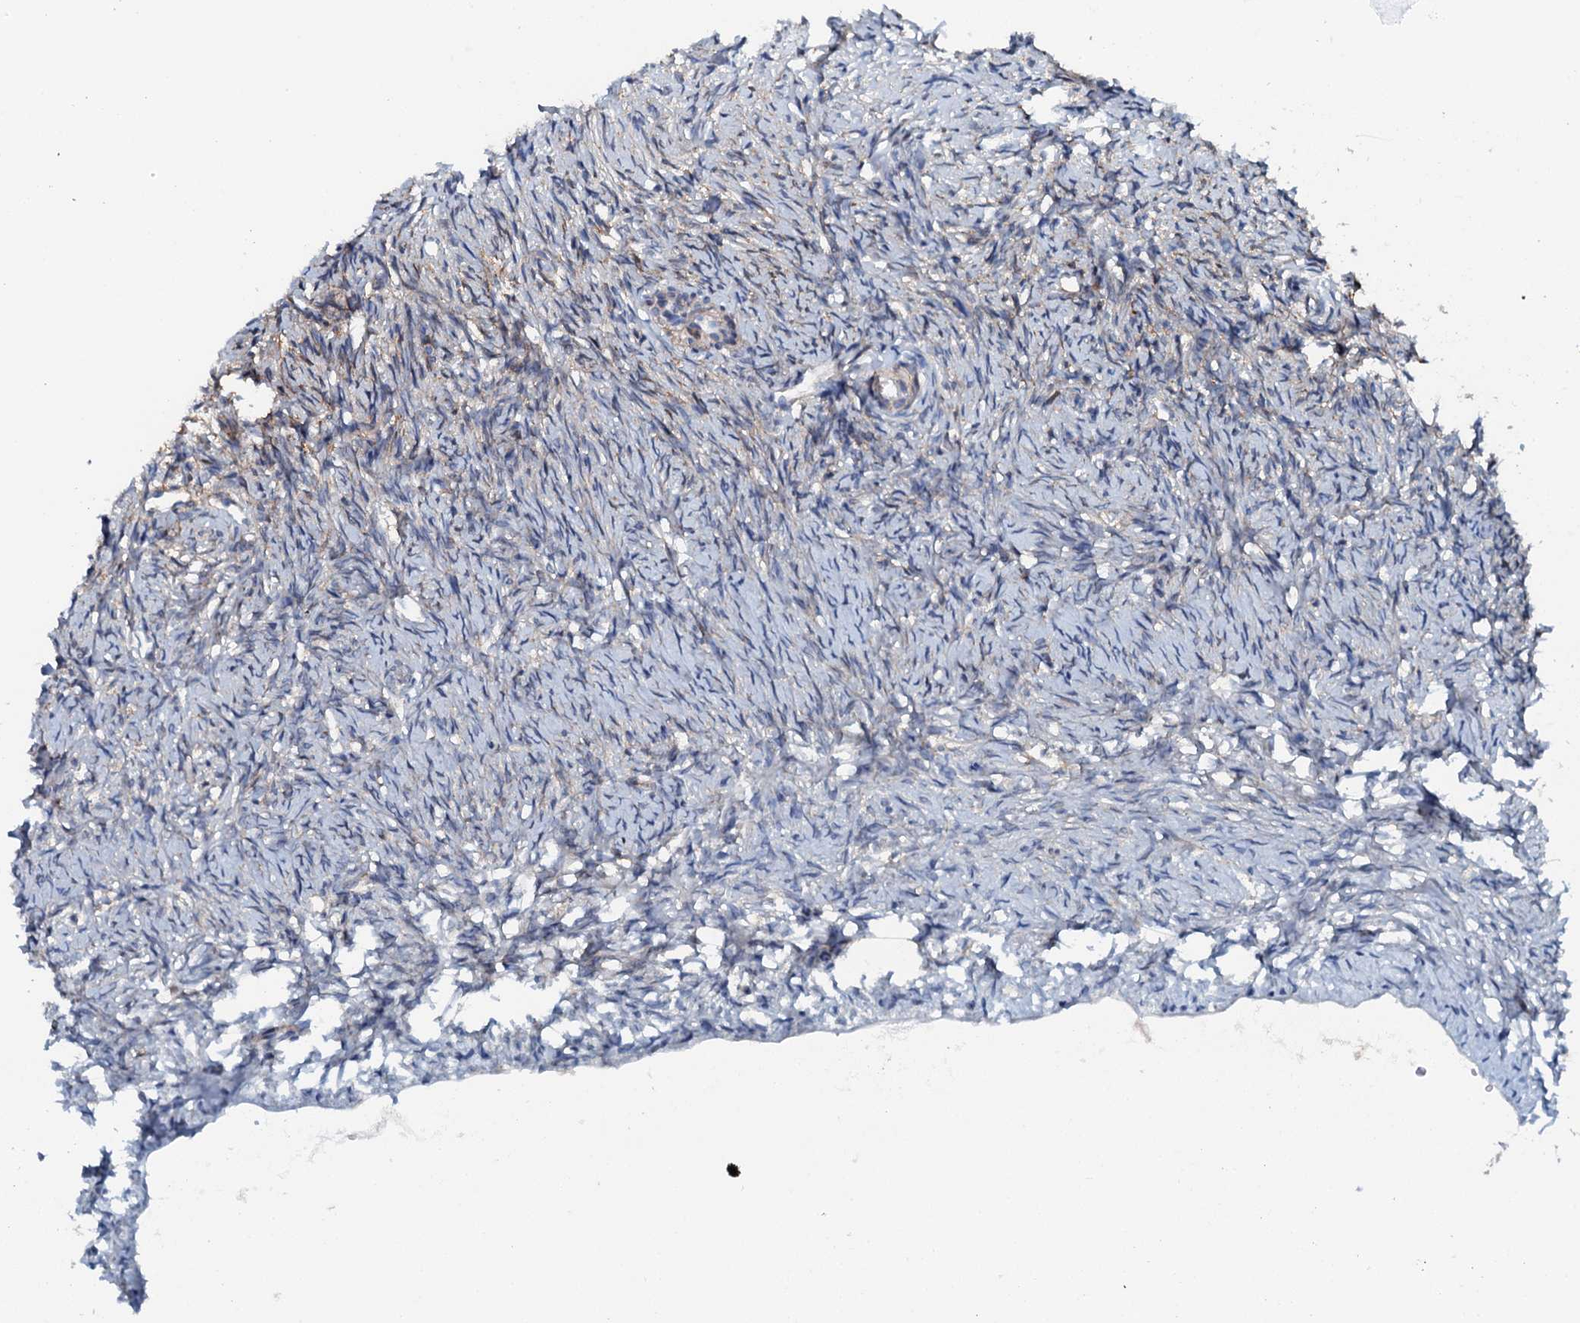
{"staining": {"intensity": "weak", "quantity": "25%-75%", "location": "cytoplasmic/membranous"}, "tissue": "ovary", "cell_type": "Ovarian stroma cells", "image_type": "normal", "snomed": [{"axis": "morphology", "description": "Normal tissue, NOS"}, {"axis": "topography", "description": "Ovary"}], "caption": "A brown stain labels weak cytoplasmic/membranous expression of a protein in ovarian stroma cells of benign human ovary.", "gene": "GFOD2", "patient": {"sex": "female", "age": 51}}